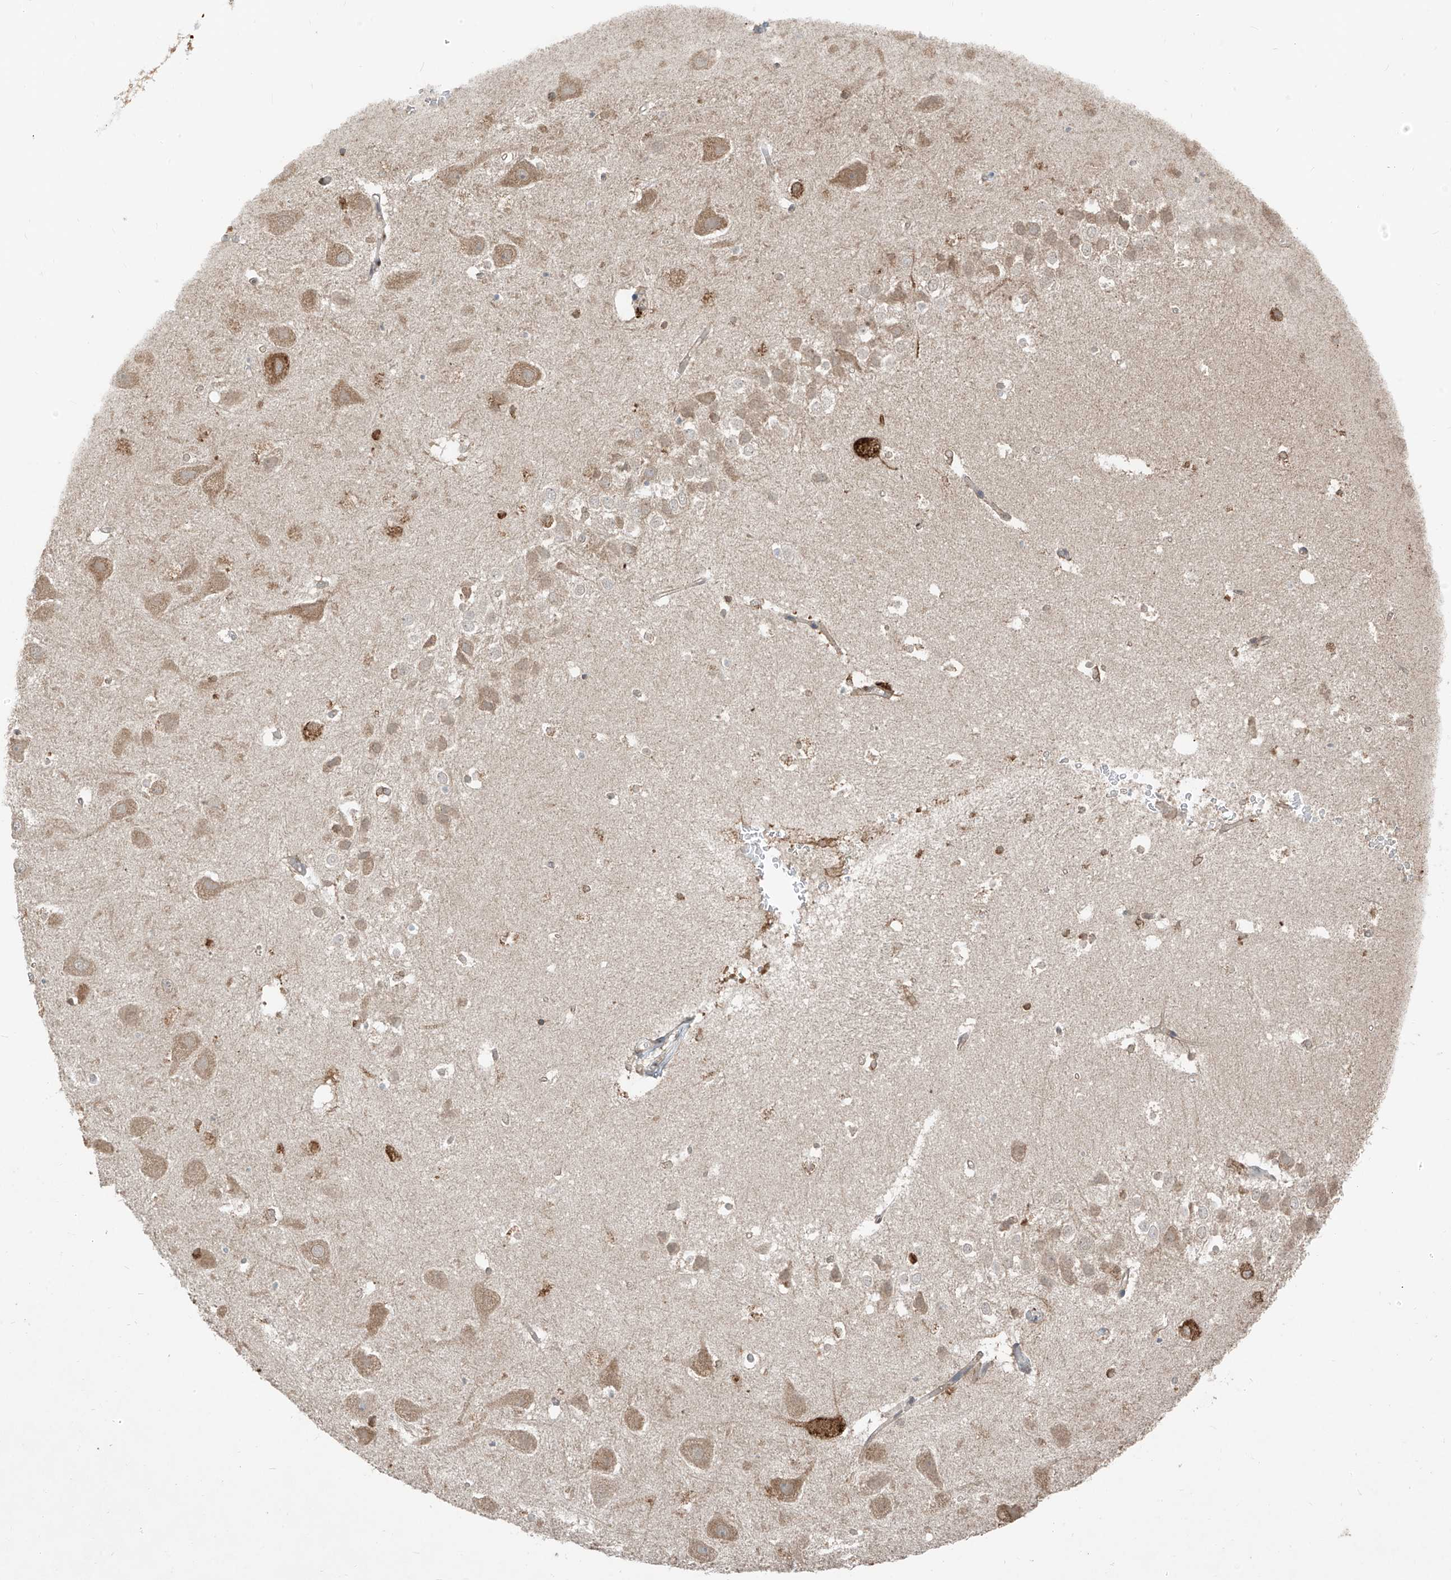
{"staining": {"intensity": "moderate", "quantity": "<25%", "location": "cytoplasmic/membranous"}, "tissue": "hippocampus", "cell_type": "Glial cells", "image_type": "normal", "snomed": [{"axis": "morphology", "description": "Normal tissue, NOS"}, {"axis": "topography", "description": "Hippocampus"}], "caption": "The immunohistochemical stain labels moderate cytoplasmic/membranous staining in glial cells of benign hippocampus. The staining was performed using DAB (3,3'-diaminobenzidine), with brown indicating positive protein expression. Nuclei are stained blue with hematoxylin.", "gene": "COLGALT2", "patient": {"sex": "female", "age": 52}}